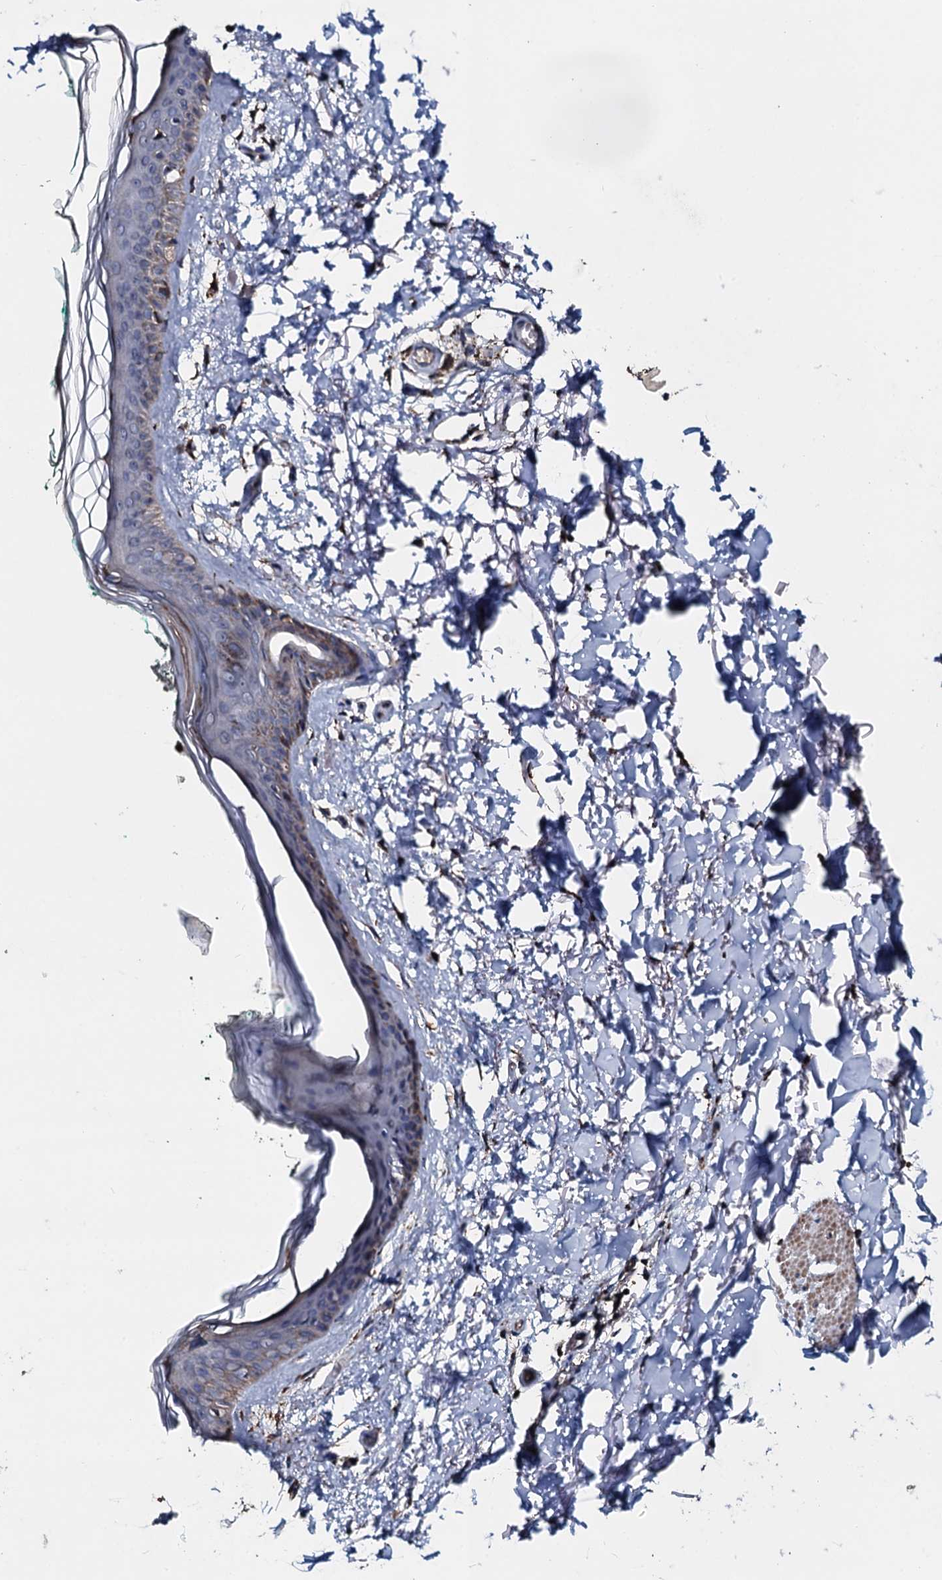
{"staining": {"intensity": "moderate", "quantity": ">75%", "location": "cytoplasmic/membranous"}, "tissue": "skin", "cell_type": "Fibroblasts", "image_type": "normal", "snomed": [{"axis": "morphology", "description": "Normal tissue, NOS"}, {"axis": "topography", "description": "Skin"}], "caption": "Protein expression by immunohistochemistry demonstrates moderate cytoplasmic/membranous positivity in approximately >75% of fibroblasts in benign skin.", "gene": "DYNC2I2", "patient": {"sex": "male", "age": 62}}